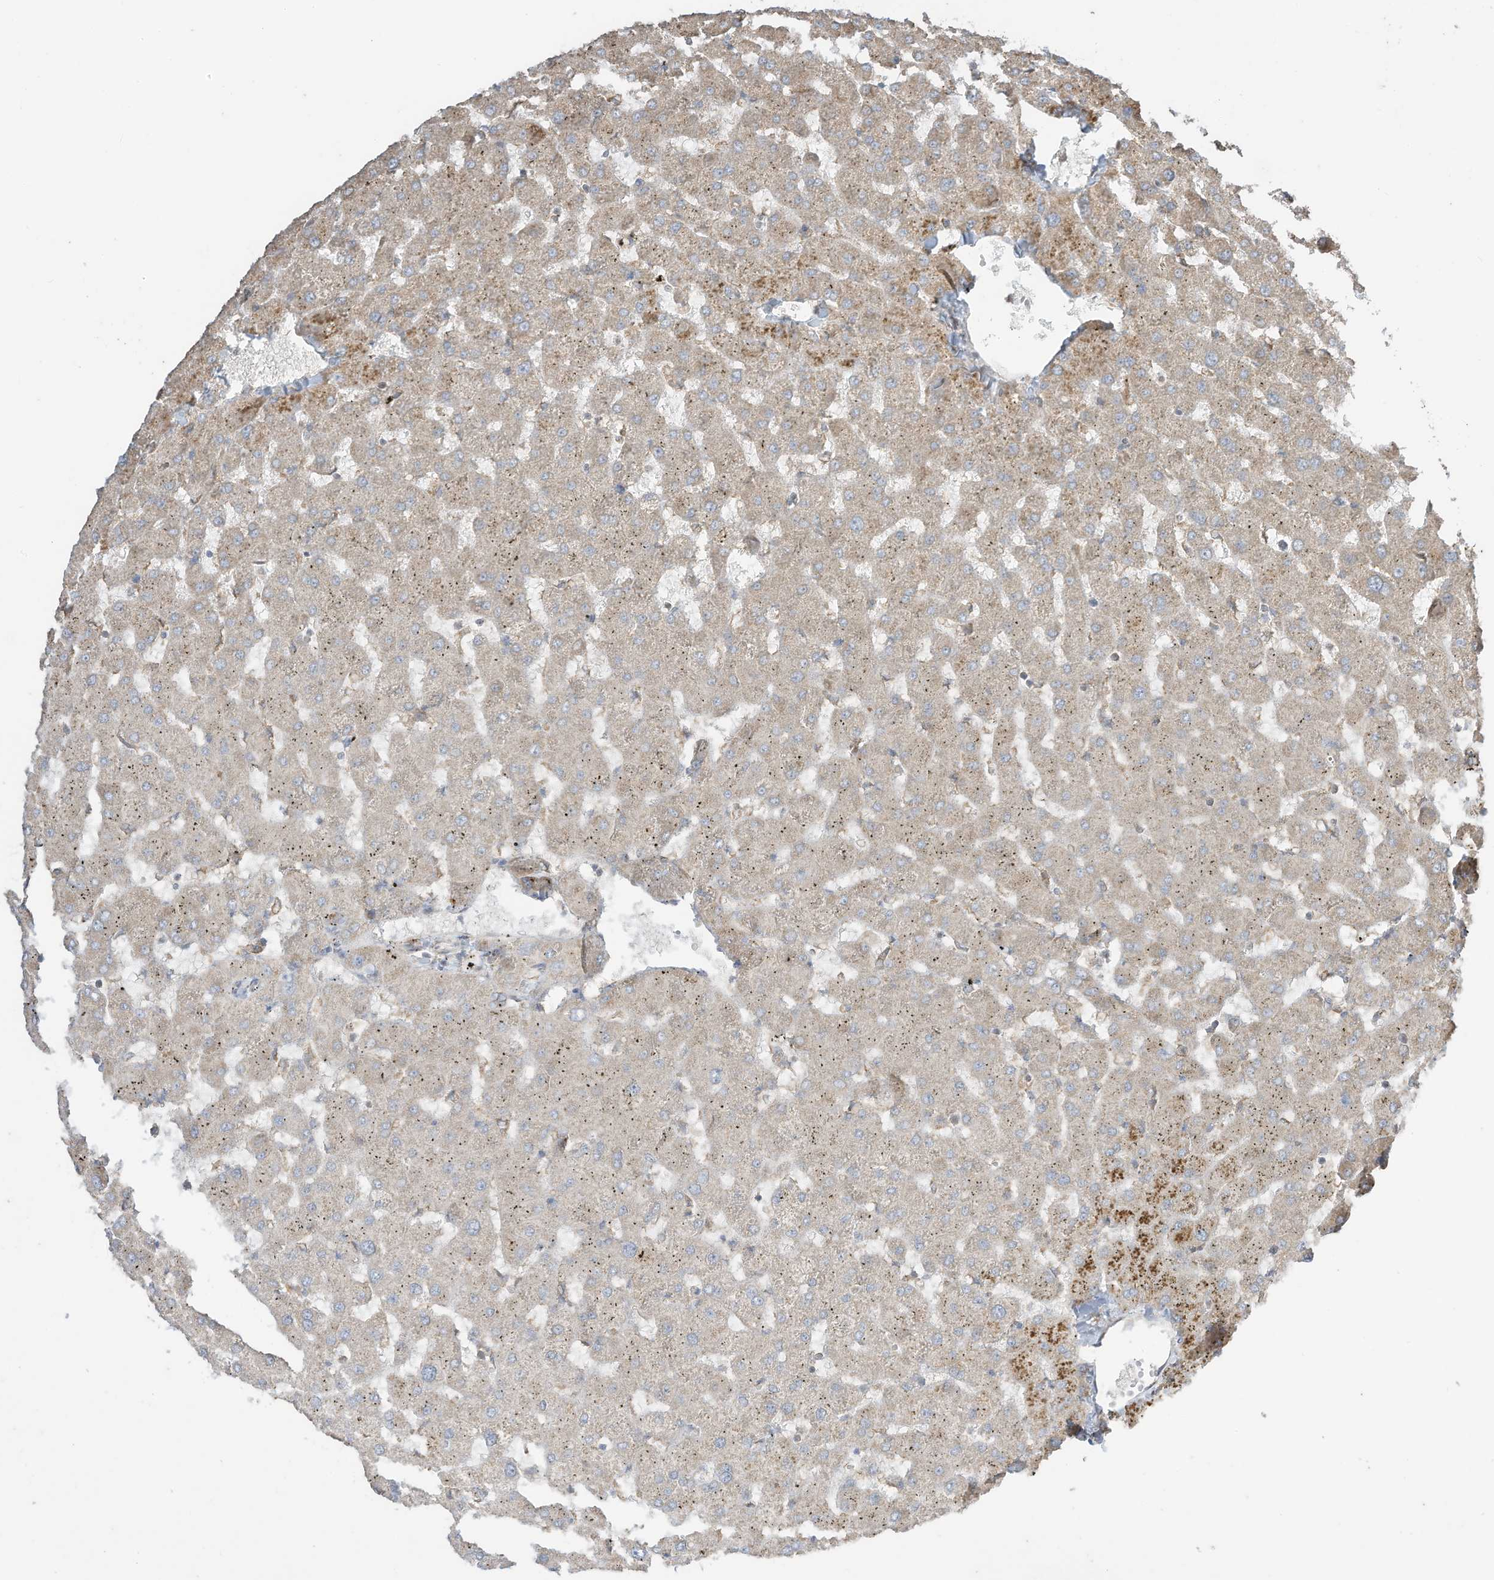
{"staining": {"intensity": "weak", "quantity": "<25%", "location": "cytoplasmic/membranous"}, "tissue": "liver", "cell_type": "Cholangiocytes", "image_type": "normal", "snomed": [{"axis": "morphology", "description": "Normal tissue, NOS"}, {"axis": "topography", "description": "Liver"}], "caption": "This is a micrograph of immunohistochemistry (IHC) staining of benign liver, which shows no positivity in cholangiocytes.", "gene": "CGAS", "patient": {"sex": "female", "age": 63}}